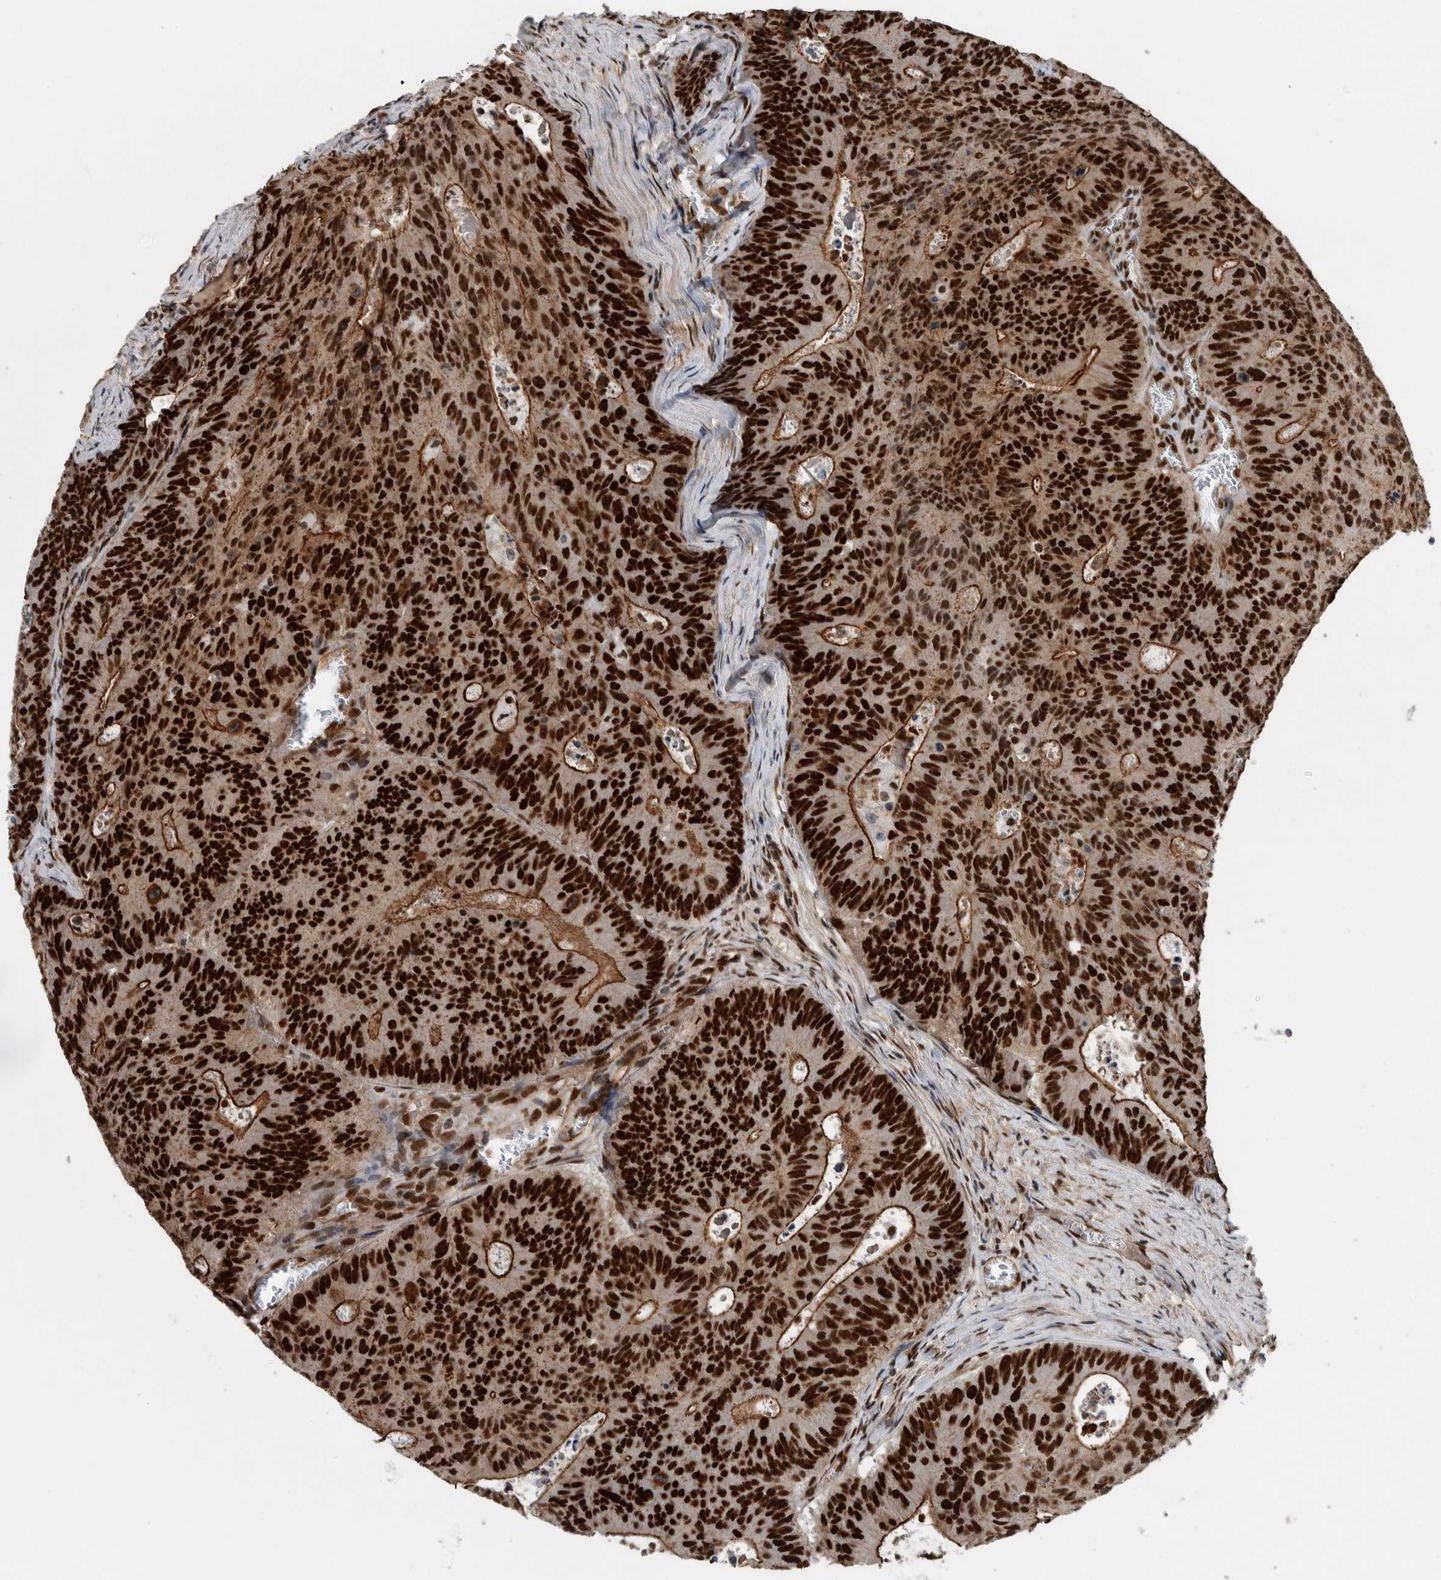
{"staining": {"intensity": "strong", "quantity": ">75%", "location": "cytoplasmic/membranous,nuclear"}, "tissue": "colorectal cancer", "cell_type": "Tumor cells", "image_type": "cancer", "snomed": [{"axis": "morphology", "description": "Adenocarcinoma, NOS"}, {"axis": "topography", "description": "Colon"}], "caption": "Immunohistochemistry staining of adenocarcinoma (colorectal), which demonstrates high levels of strong cytoplasmic/membranous and nuclear expression in approximately >75% of tumor cells indicating strong cytoplasmic/membranous and nuclear protein expression. The staining was performed using DAB (brown) for protein detection and nuclei were counterstained in hematoxylin (blue).", "gene": "FAM135B", "patient": {"sex": "male", "age": 87}}